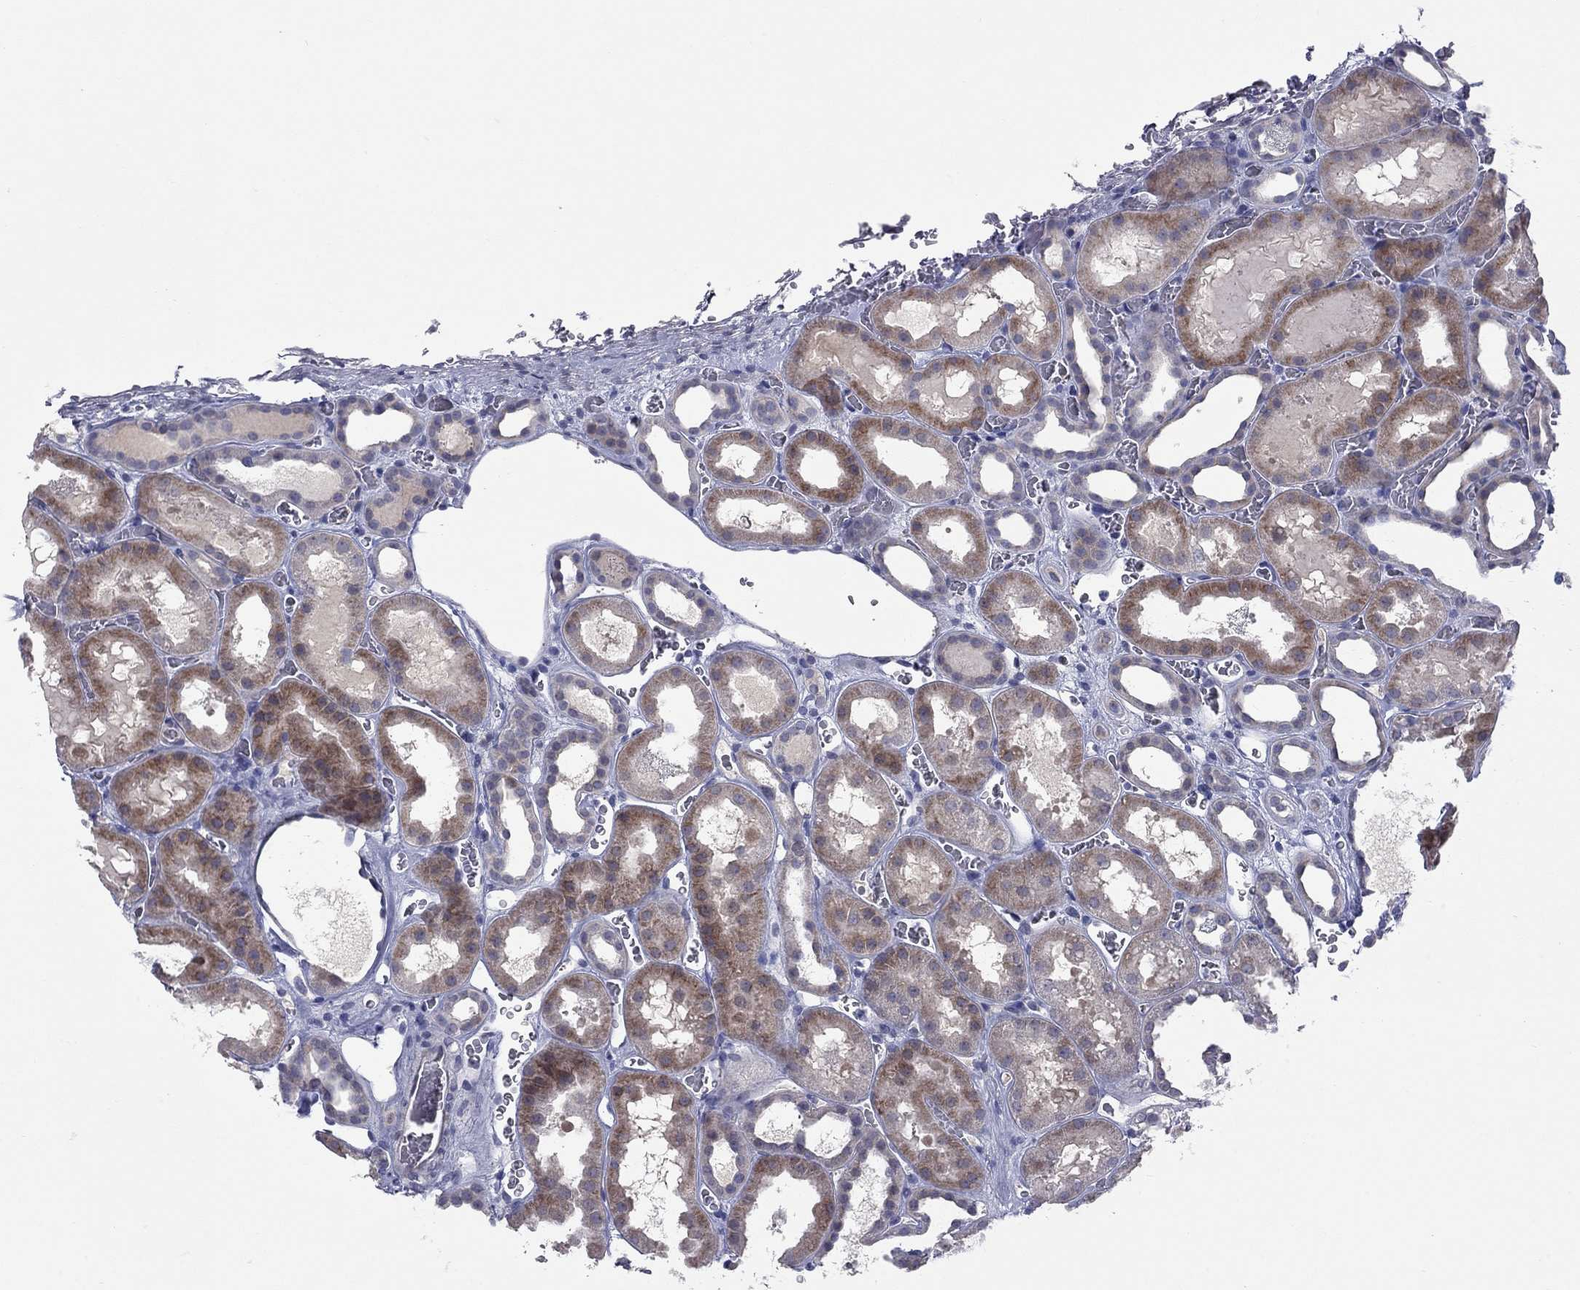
{"staining": {"intensity": "negative", "quantity": "none", "location": "none"}, "tissue": "kidney", "cell_type": "Cells in glomeruli", "image_type": "normal", "snomed": [{"axis": "morphology", "description": "Normal tissue, NOS"}, {"axis": "topography", "description": "Kidney"}], "caption": "High power microscopy histopathology image of an immunohistochemistry (IHC) image of normal kidney, revealing no significant positivity in cells in glomeruli.", "gene": "UNC119B", "patient": {"sex": "female", "age": 41}}